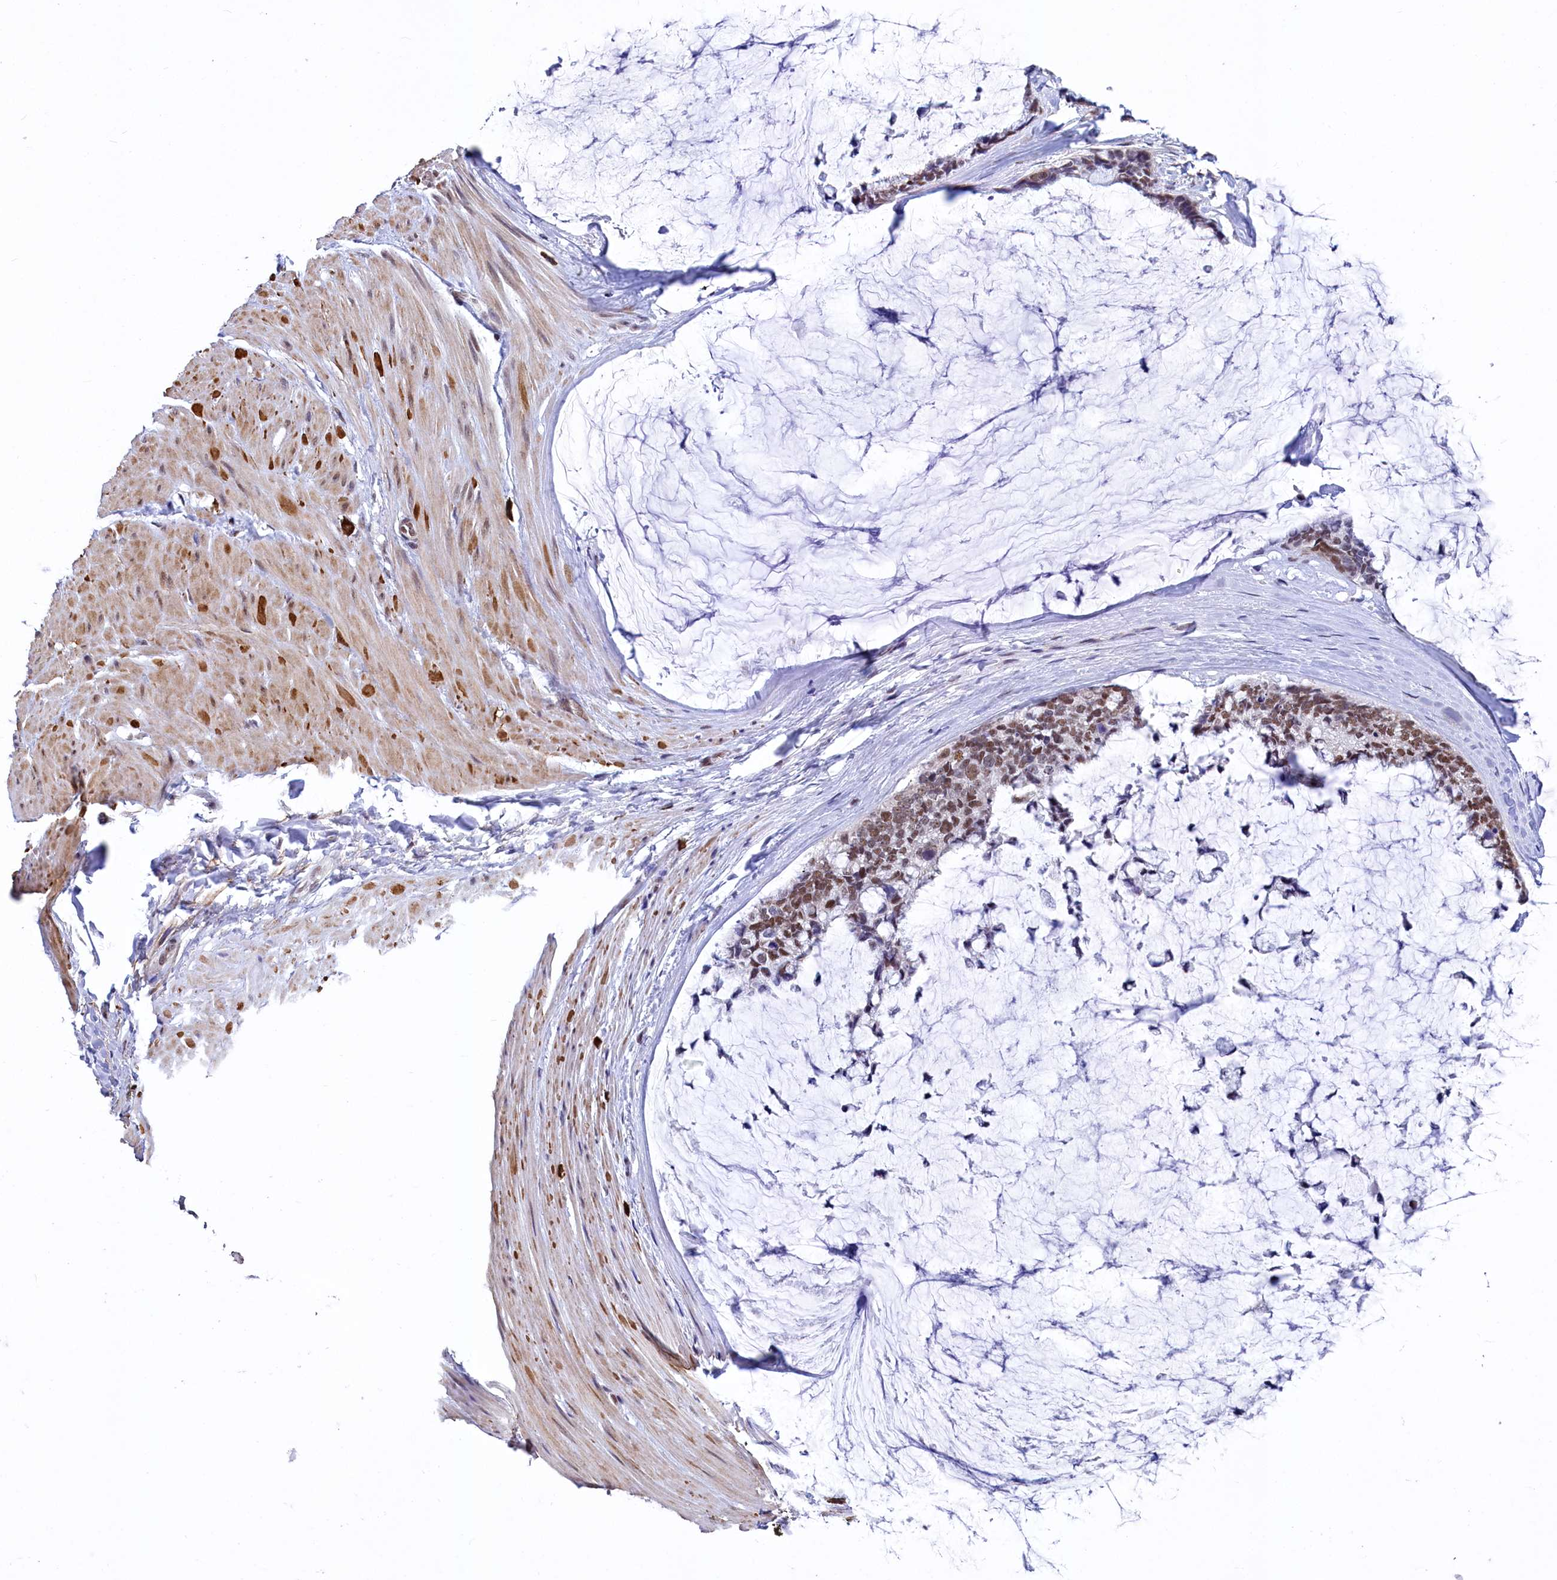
{"staining": {"intensity": "strong", "quantity": "25%-75%", "location": "nuclear"}, "tissue": "ovarian cancer", "cell_type": "Tumor cells", "image_type": "cancer", "snomed": [{"axis": "morphology", "description": "Cystadenocarcinoma, mucinous, NOS"}, {"axis": "topography", "description": "Ovary"}], "caption": "Immunohistochemical staining of ovarian cancer (mucinous cystadenocarcinoma) shows high levels of strong nuclear protein expression in approximately 25%-75% of tumor cells. The staining was performed using DAB to visualize the protein expression in brown, while the nuclei were stained in blue with hematoxylin (Magnification: 20x).", "gene": "MORN3", "patient": {"sex": "female", "age": 39}}